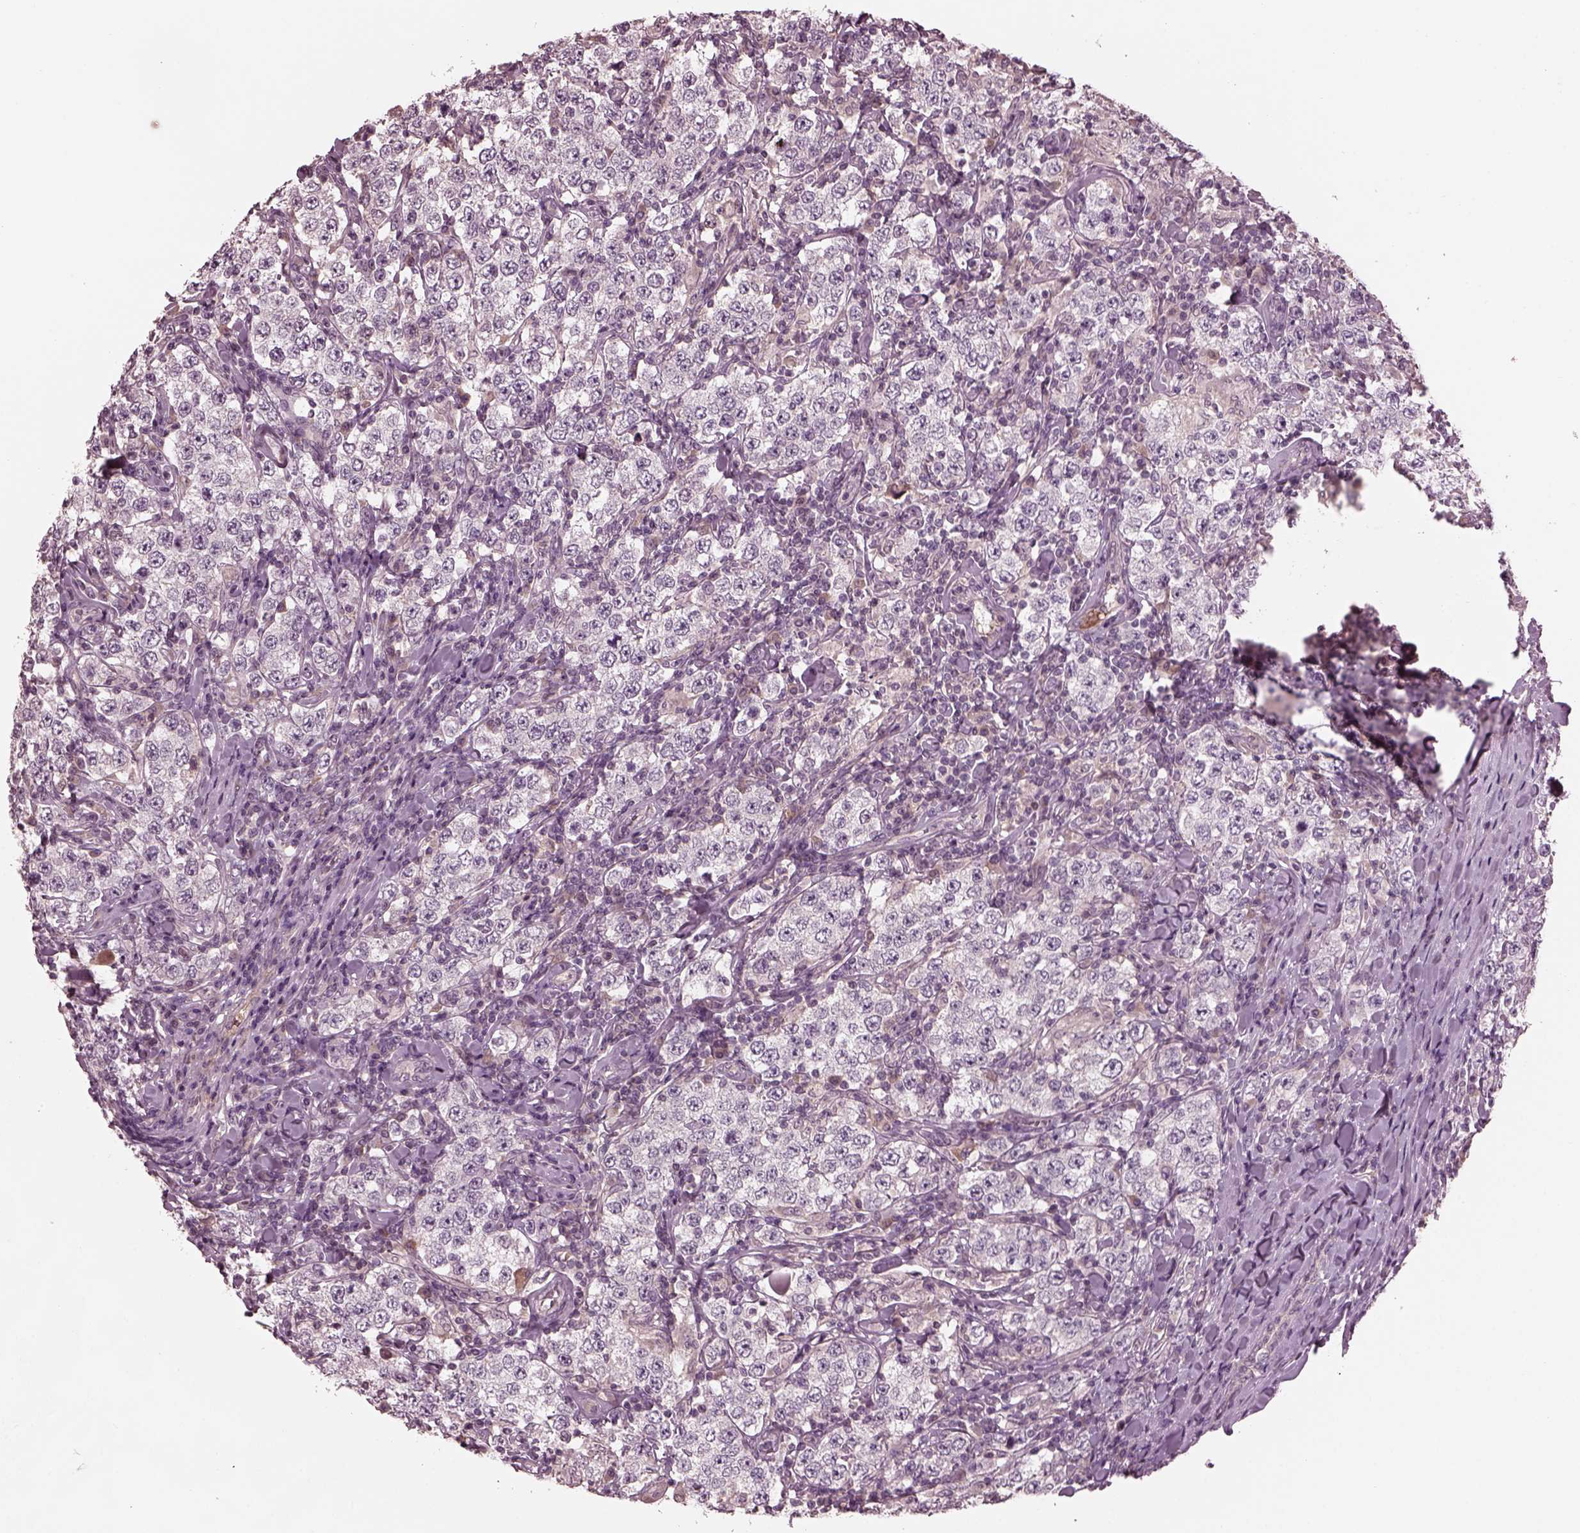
{"staining": {"intensity": "negative", "quantity": "none", "location": "none"}, "tissue": "testis cancer", "cell_type": "Tumor cells", "image_type": "cancer", "snomed": [{"axis": "morphology", "description": "Seminoma, NOS"}, {"axis": "morphology", "description": "Carcinoma, Embryonal, NOS"}, {"axis": "topography", "description": "Testis"}], "caption": "Human embryonal carcinoma (testis) stained for a protein using immunohistochemistry shows no positivity in tumor cells.", "gene": "PORCN", "patient": {"sex": "male", "age": 41}}